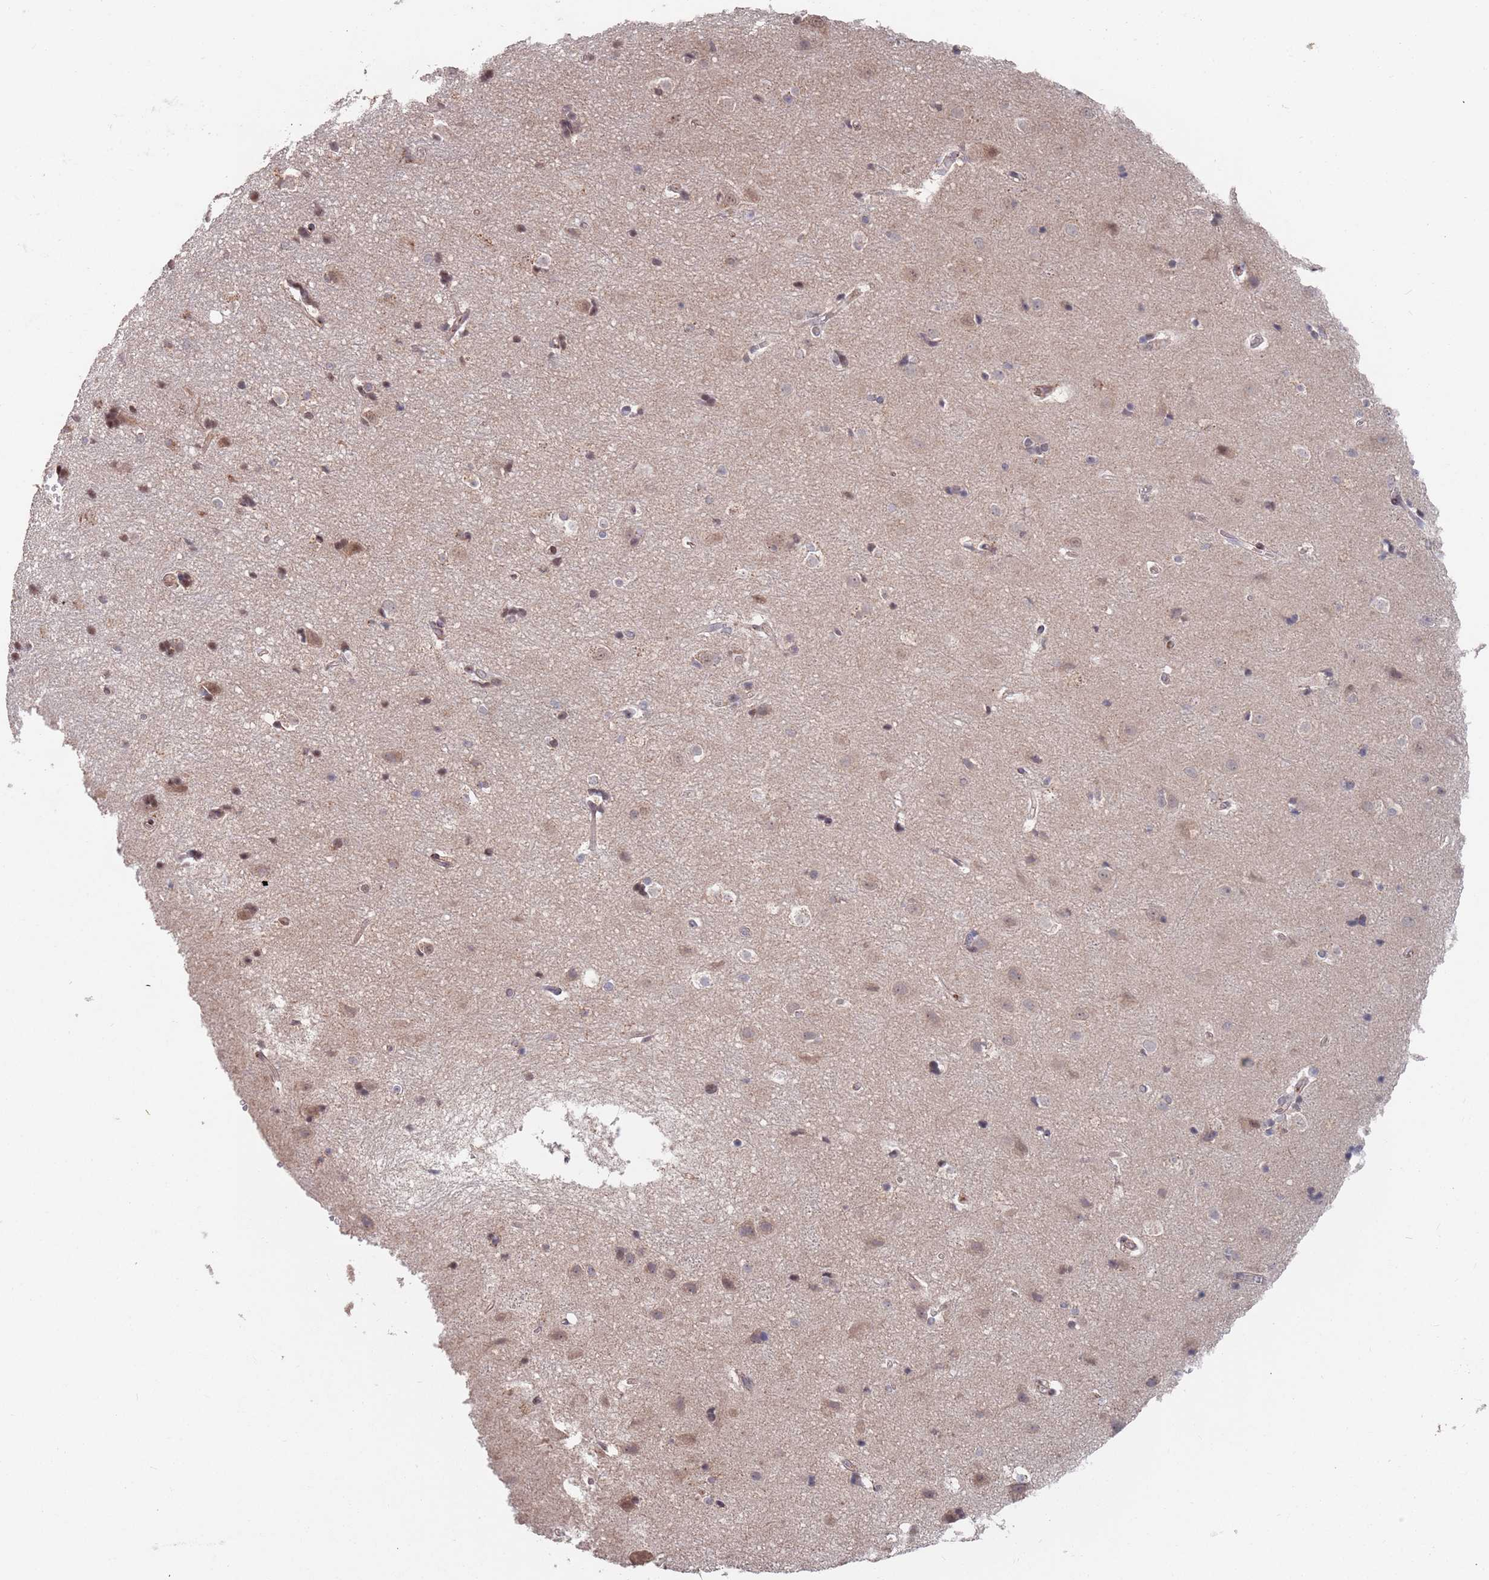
{"staining": {"intensity": "weak", "quantity": ">75%", "location": "cytoplasmic/membranous"}, "tissue": "cerebral cortex", "cell_type": "Endothelial cells", "image_type": "normal", "snomed": [{"axis": "morphology", "description": "Normal tissue, NOS"}, {"axis": "topography", "description": "Cerebral cortex"}], "caption": "High-magnification brightfield microscopy of benign cerebral cortex stained with DAB (3,3'-diaminobenzidine) (brown) and counterstained with hematoxylin (blue). endothelial cells exhibit weak cytoplasmic/membranous expression is identified in approximately>75% of cells.", "gene": "UNC45A", "patient": {"sex": "male", "age": 54}}